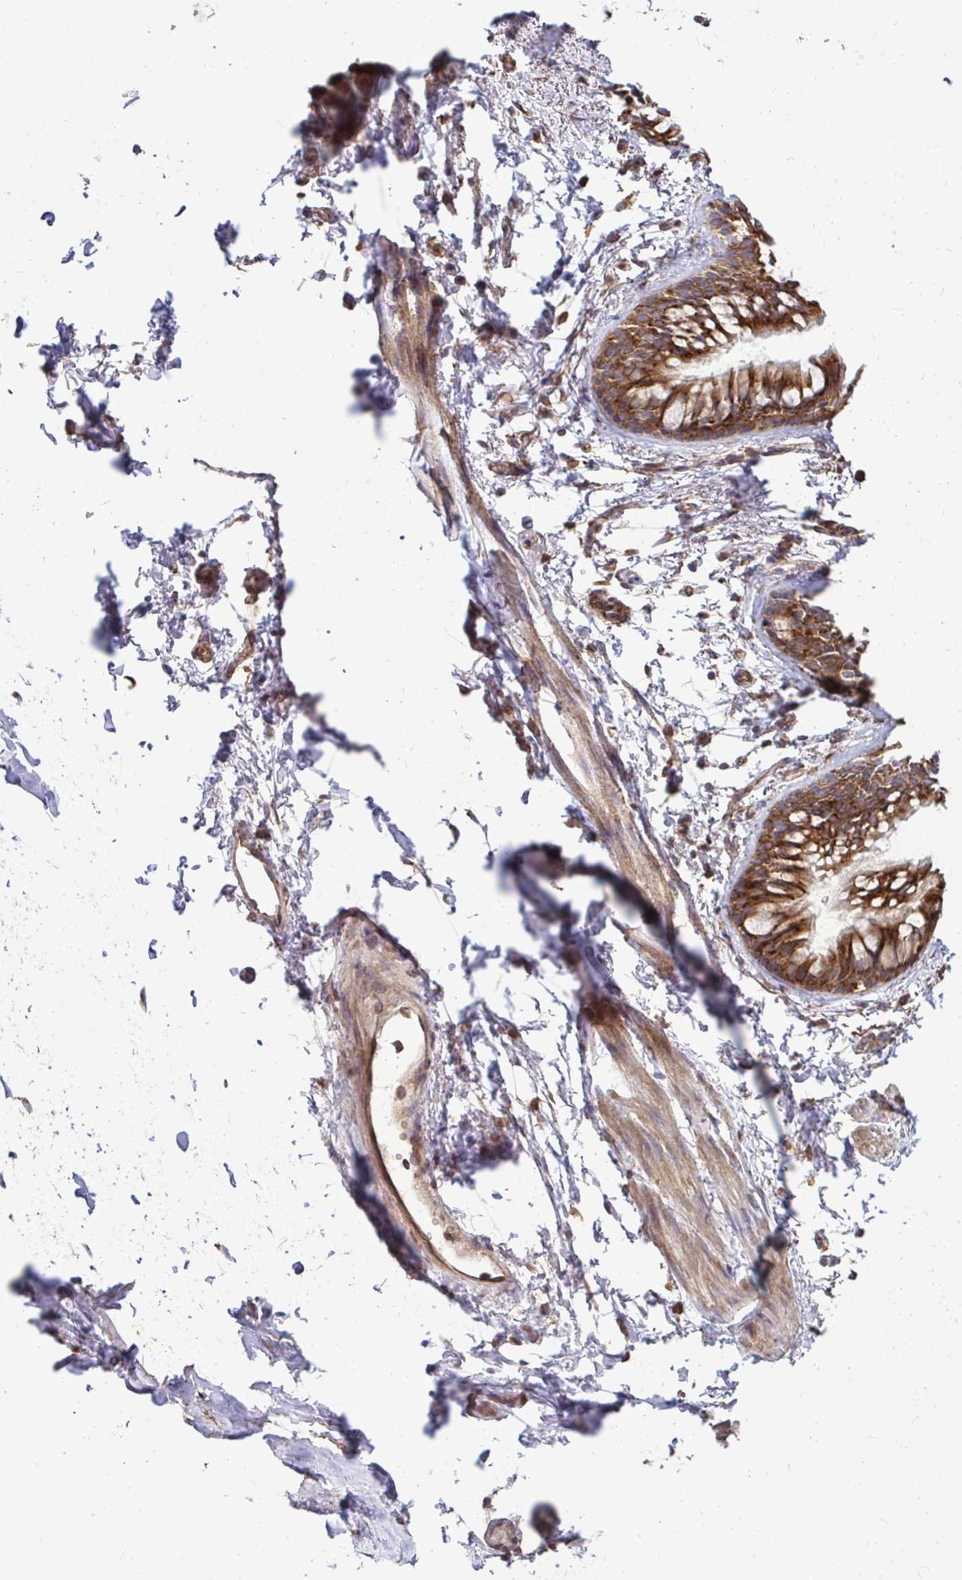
{"staining": {"intensity": "strong", "quantity": ">75%", "location": "cytoplasmic/membranous"}, "tissue": "bronchus", "cell_type": "Respiratory epithelial cells", "image_type": "normal", "snomed": [{"axis": "morphology", "description": "Normal tissue, NOS"}, {"axis": "topography", "description": "Bronchus"}], "caption": "About >75% of respiratory epithelial cells in unremarkable bronchus display strong cytoplasmic/membranous protein positivity as visualized by brown immunohistochemical staining.", "gene": "FMR1", "patient": {"sex": "female", "age": 59}}